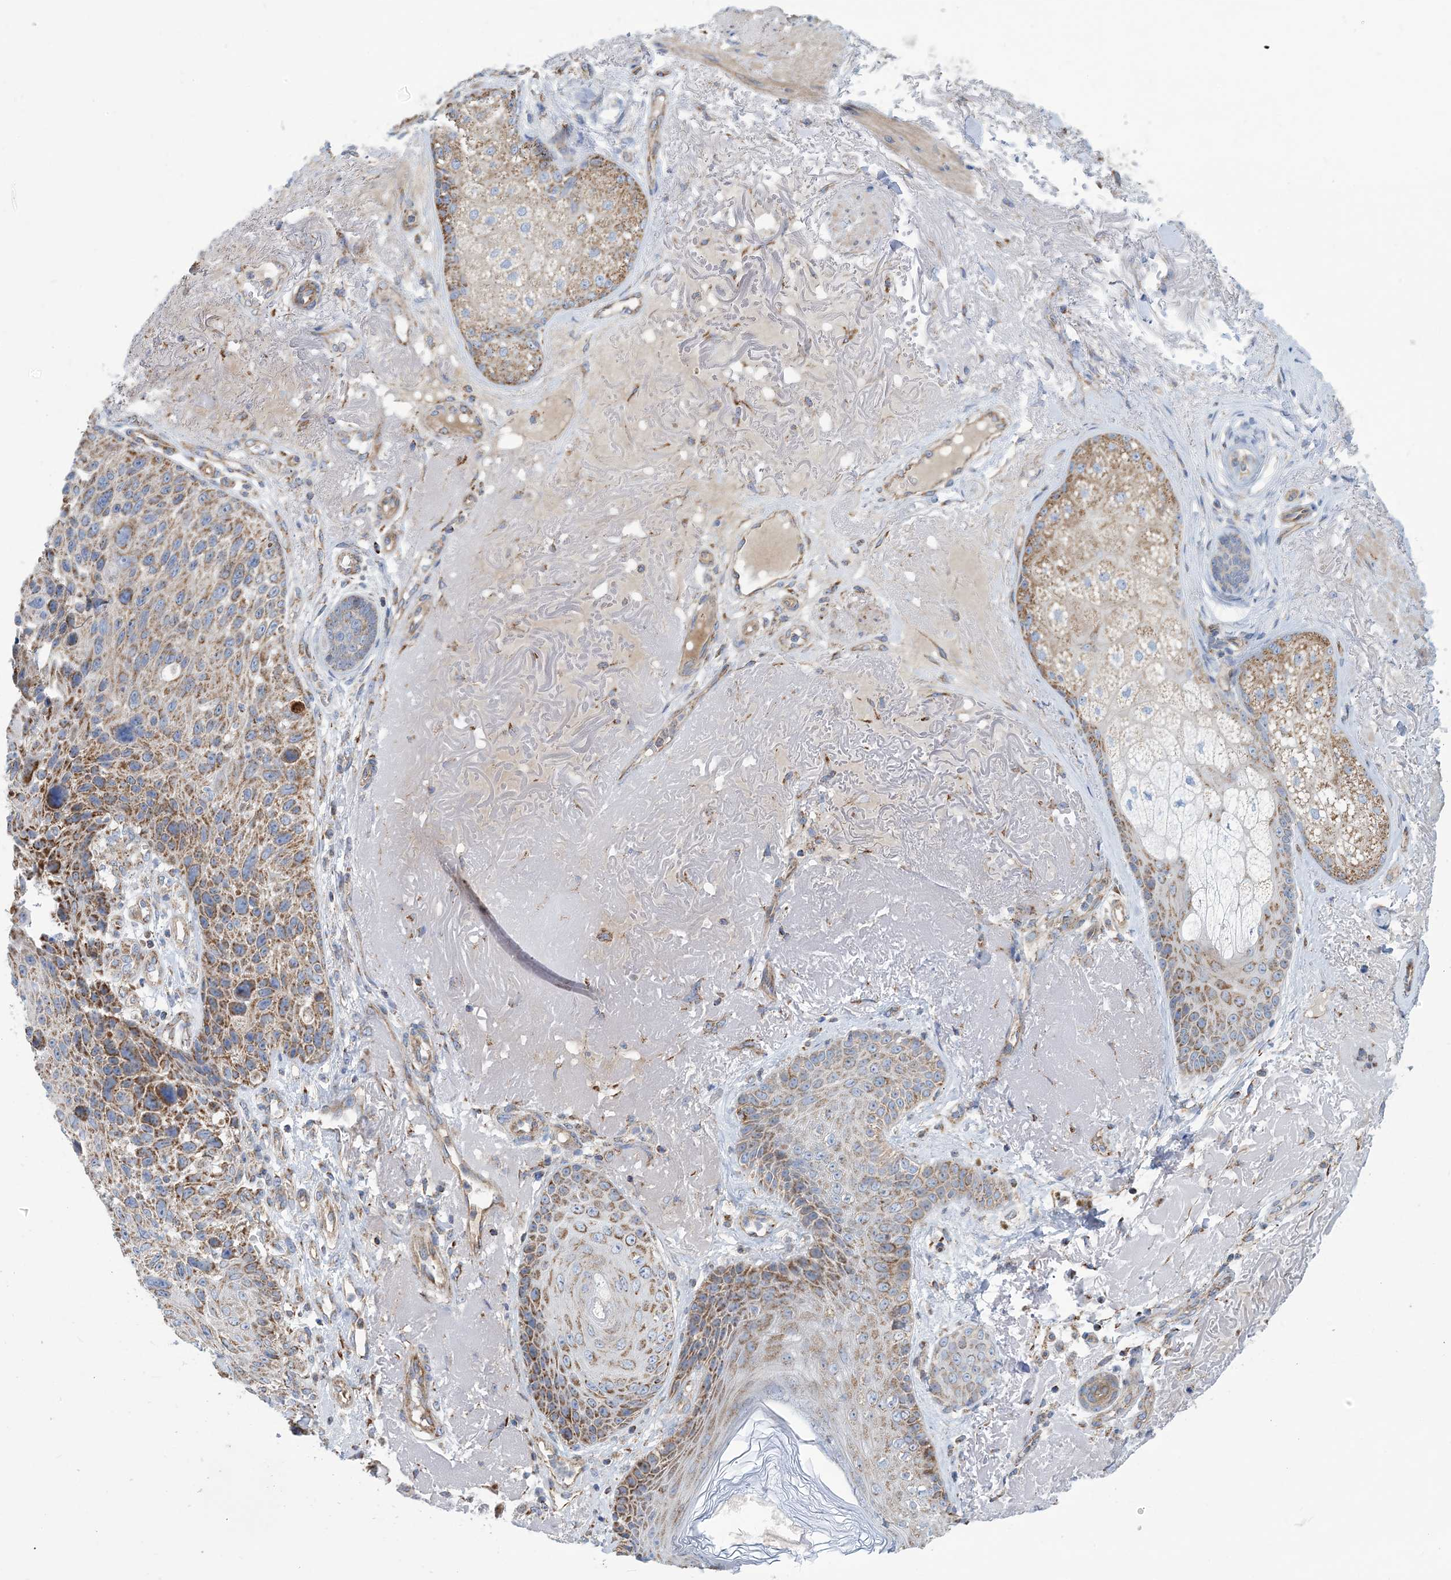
{"staining": {"intensity": "moderate", "quantity": ">75%", "location": "cytoplasmic/membranous"}, "tissue": "skin cancer", "cell_type": "Tumor cells", "image_type": "cancer", "snomed": [{"axis": "morphology", "description": "Squamous cell carcinoma, NOS"}, {"axis": "topography", "description": "Skin"}], "caption": "Immunohistochemical staining of human skin cancer shows moderate cytoplasmic/membranous protein staining in approximately >75% of tumor cells.", "gene": "PHOSPHO2", "patient": {"sex": "female", "age": 88}}